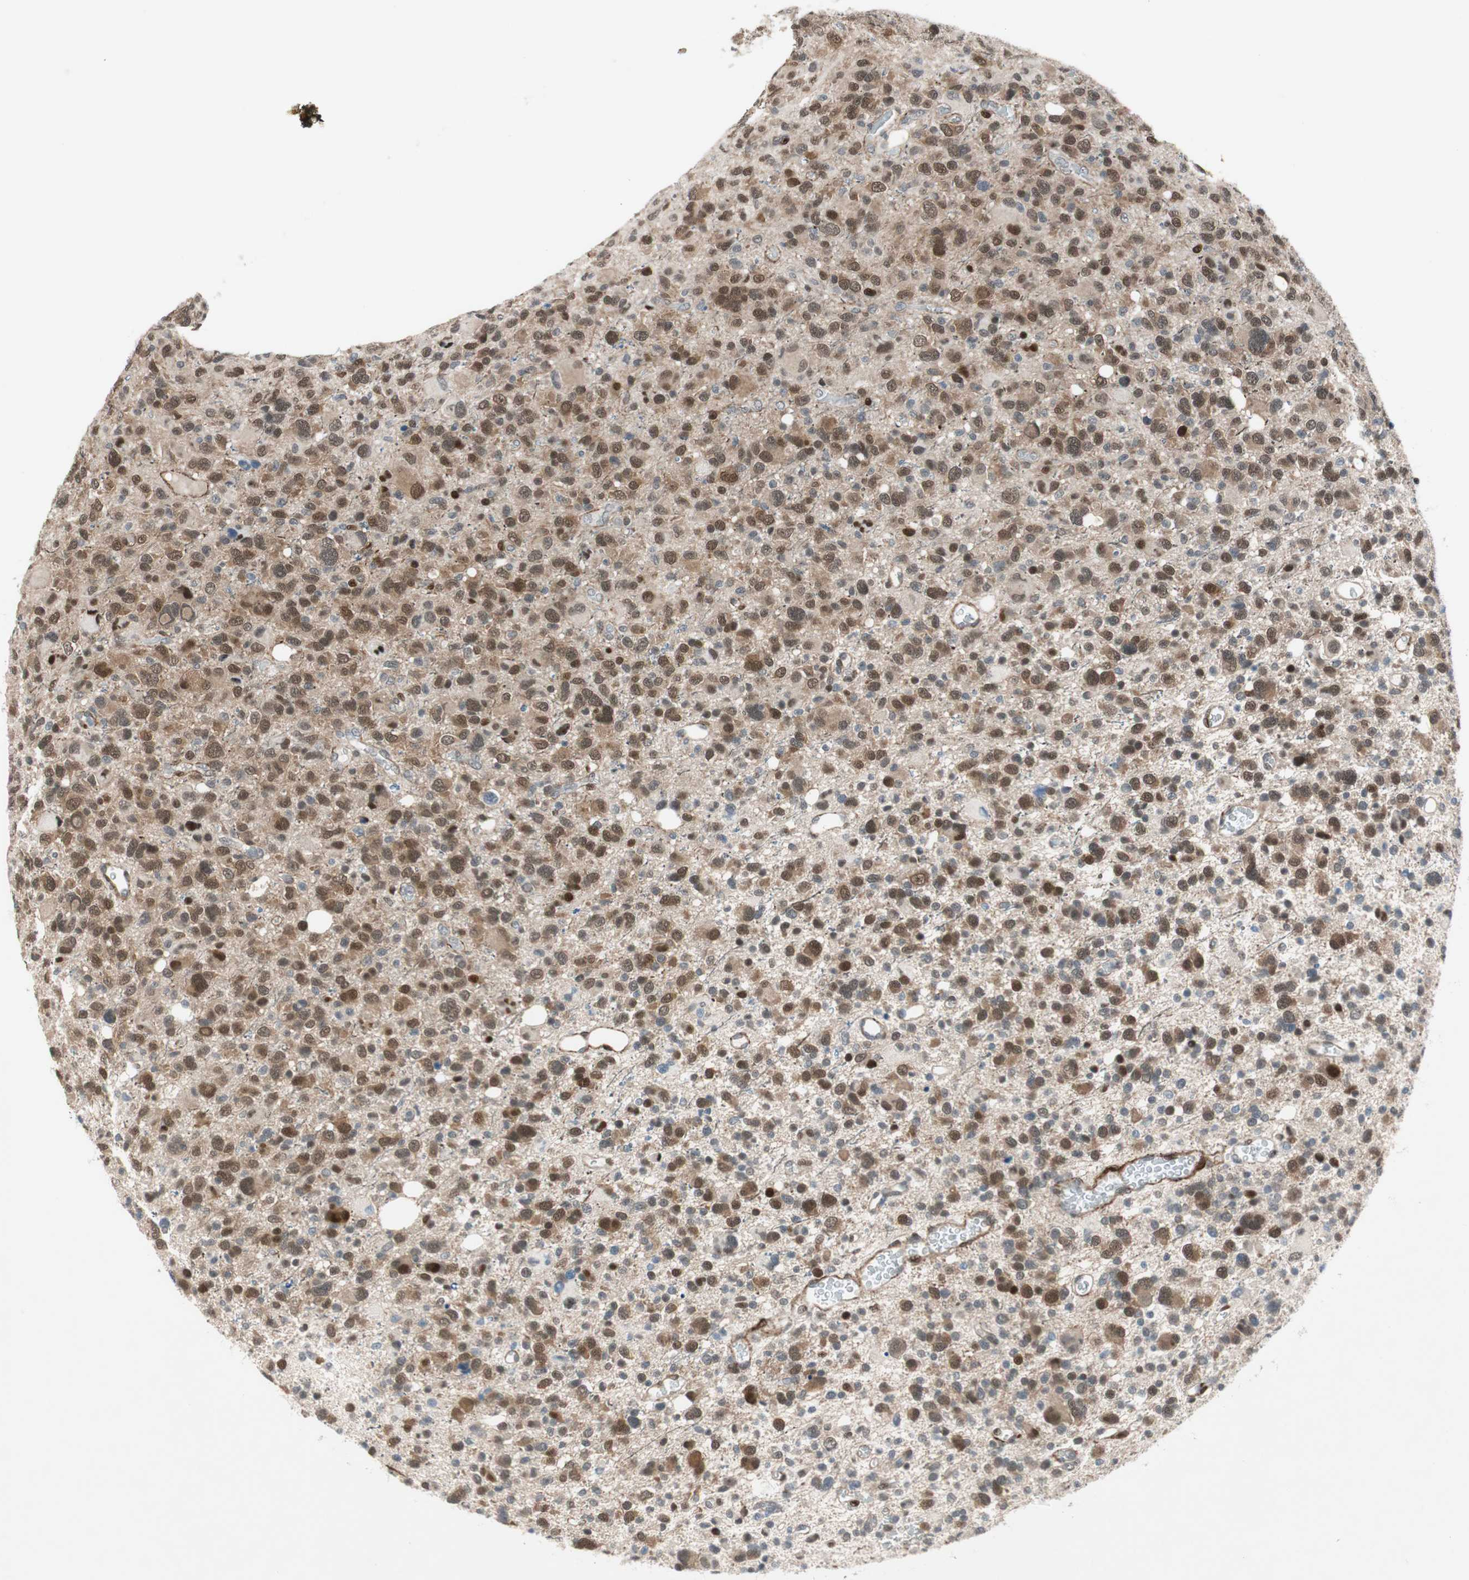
{"staining": {"intensity": "moderate", "quantity": "25%-75%", "location": "nuclear"}, "tissue": "glioma", "cell_type": "Tumor cells", "image_type": "cancer", "snomed": [{"axis": "morphology", "description": "Glioma, malignant, High grade"}, {"axis": "topography", "description": "Brain"}], "caption": "DAB (3,3'-diaminobenzidine) immunohistochemical staining of human malignant glioma (high-grade) exhibits moderate nuclear protein expression in about 25%-75% of tumor cells. (DAB IHC with brightfield microscopy, high magnification).", "gene": "FBXO44", "patient": {"sex": "male", "age": 48}}